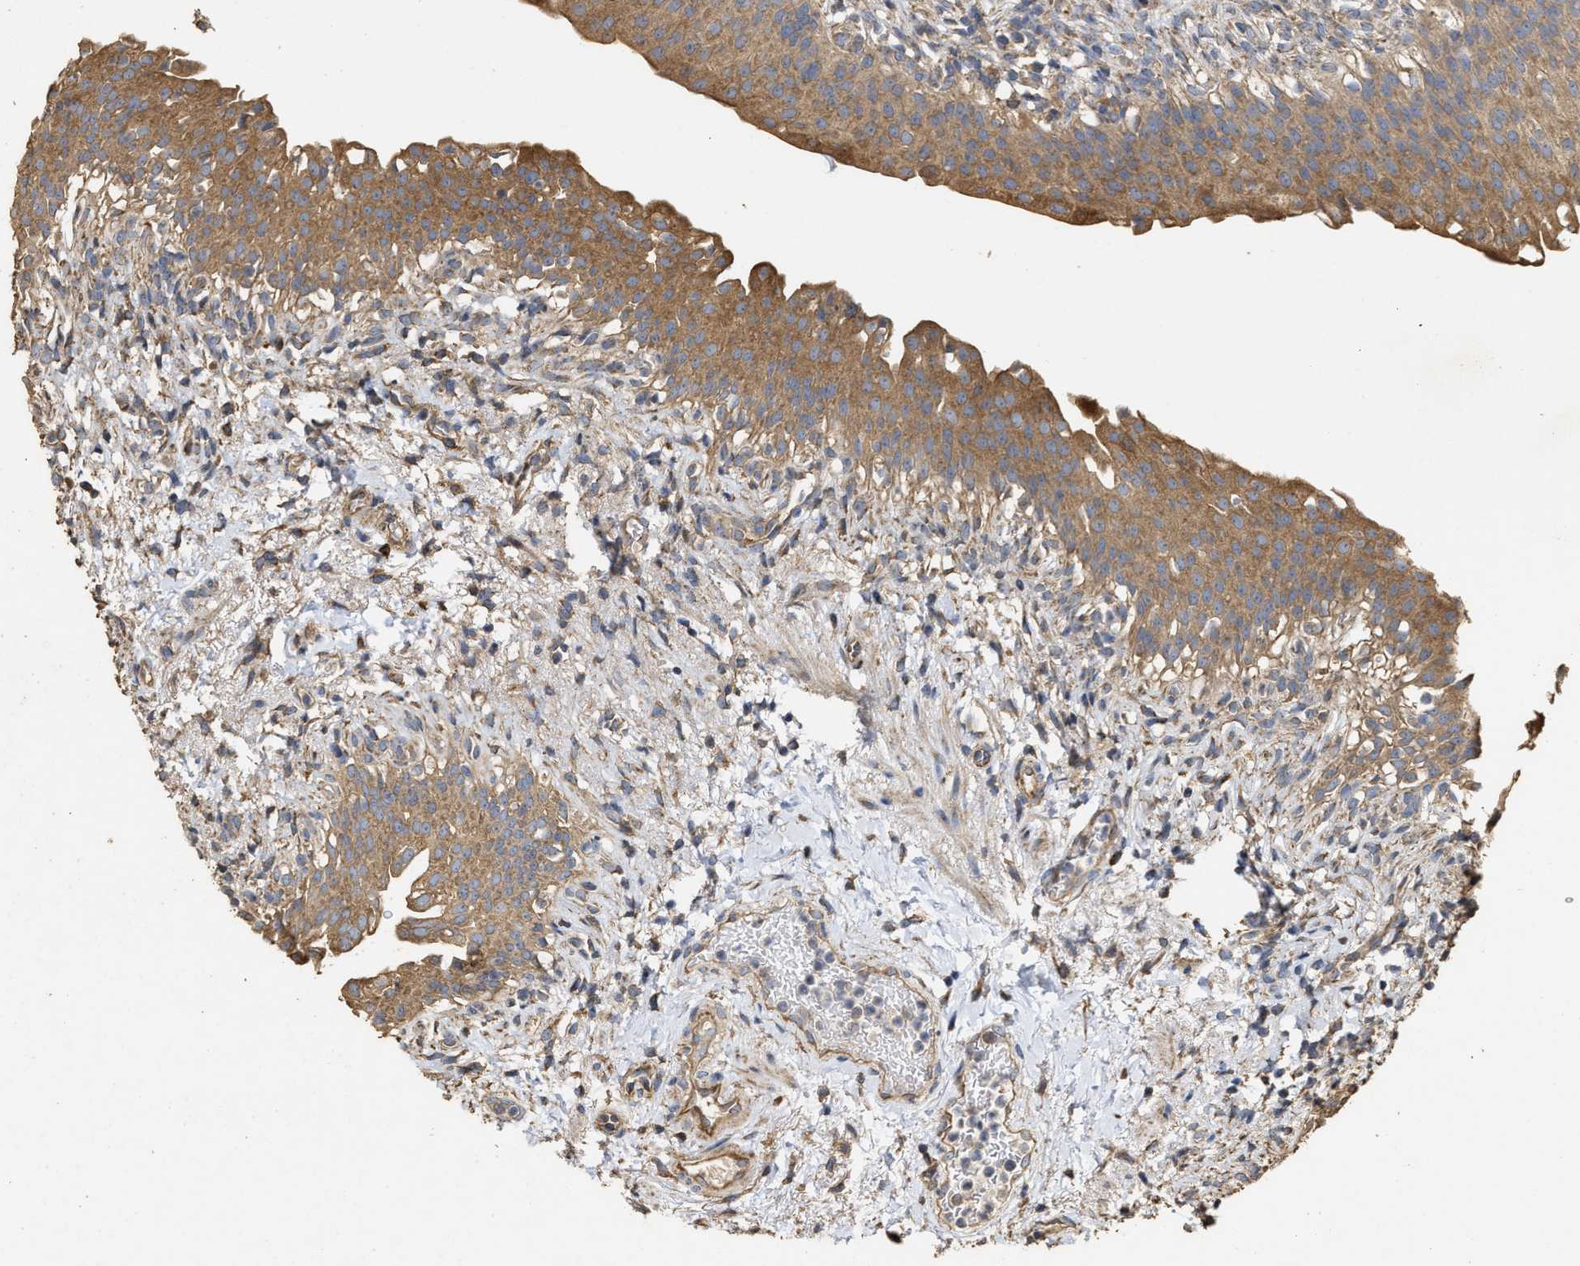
{"staining": {"intensity": "moderate", "quantity": ">75%", "location": "cytoplasmic/membranous"}, "tissue": "urinary bladder", "cell_type": "Urothelial cells", "image_type": "normal", "snomed": [{"axis": "morphology", "description": "Normal tissue, NOS"}, {"axis": "topography", "description": "Urinary bladder"}], "caption": "Immunohistochemistry histopathology image of unremarkable urinary bladder: human urinary bladder stained using immunohistochemistry exhibits medium levels of moderate protein expression localized specifically in the cytoplasmic/membranous of urothelial cells, appearing as a cytoplasmic/membranous brown color.", "gene": "NAV1", "patient": {"sex": "female", "age": 60}}